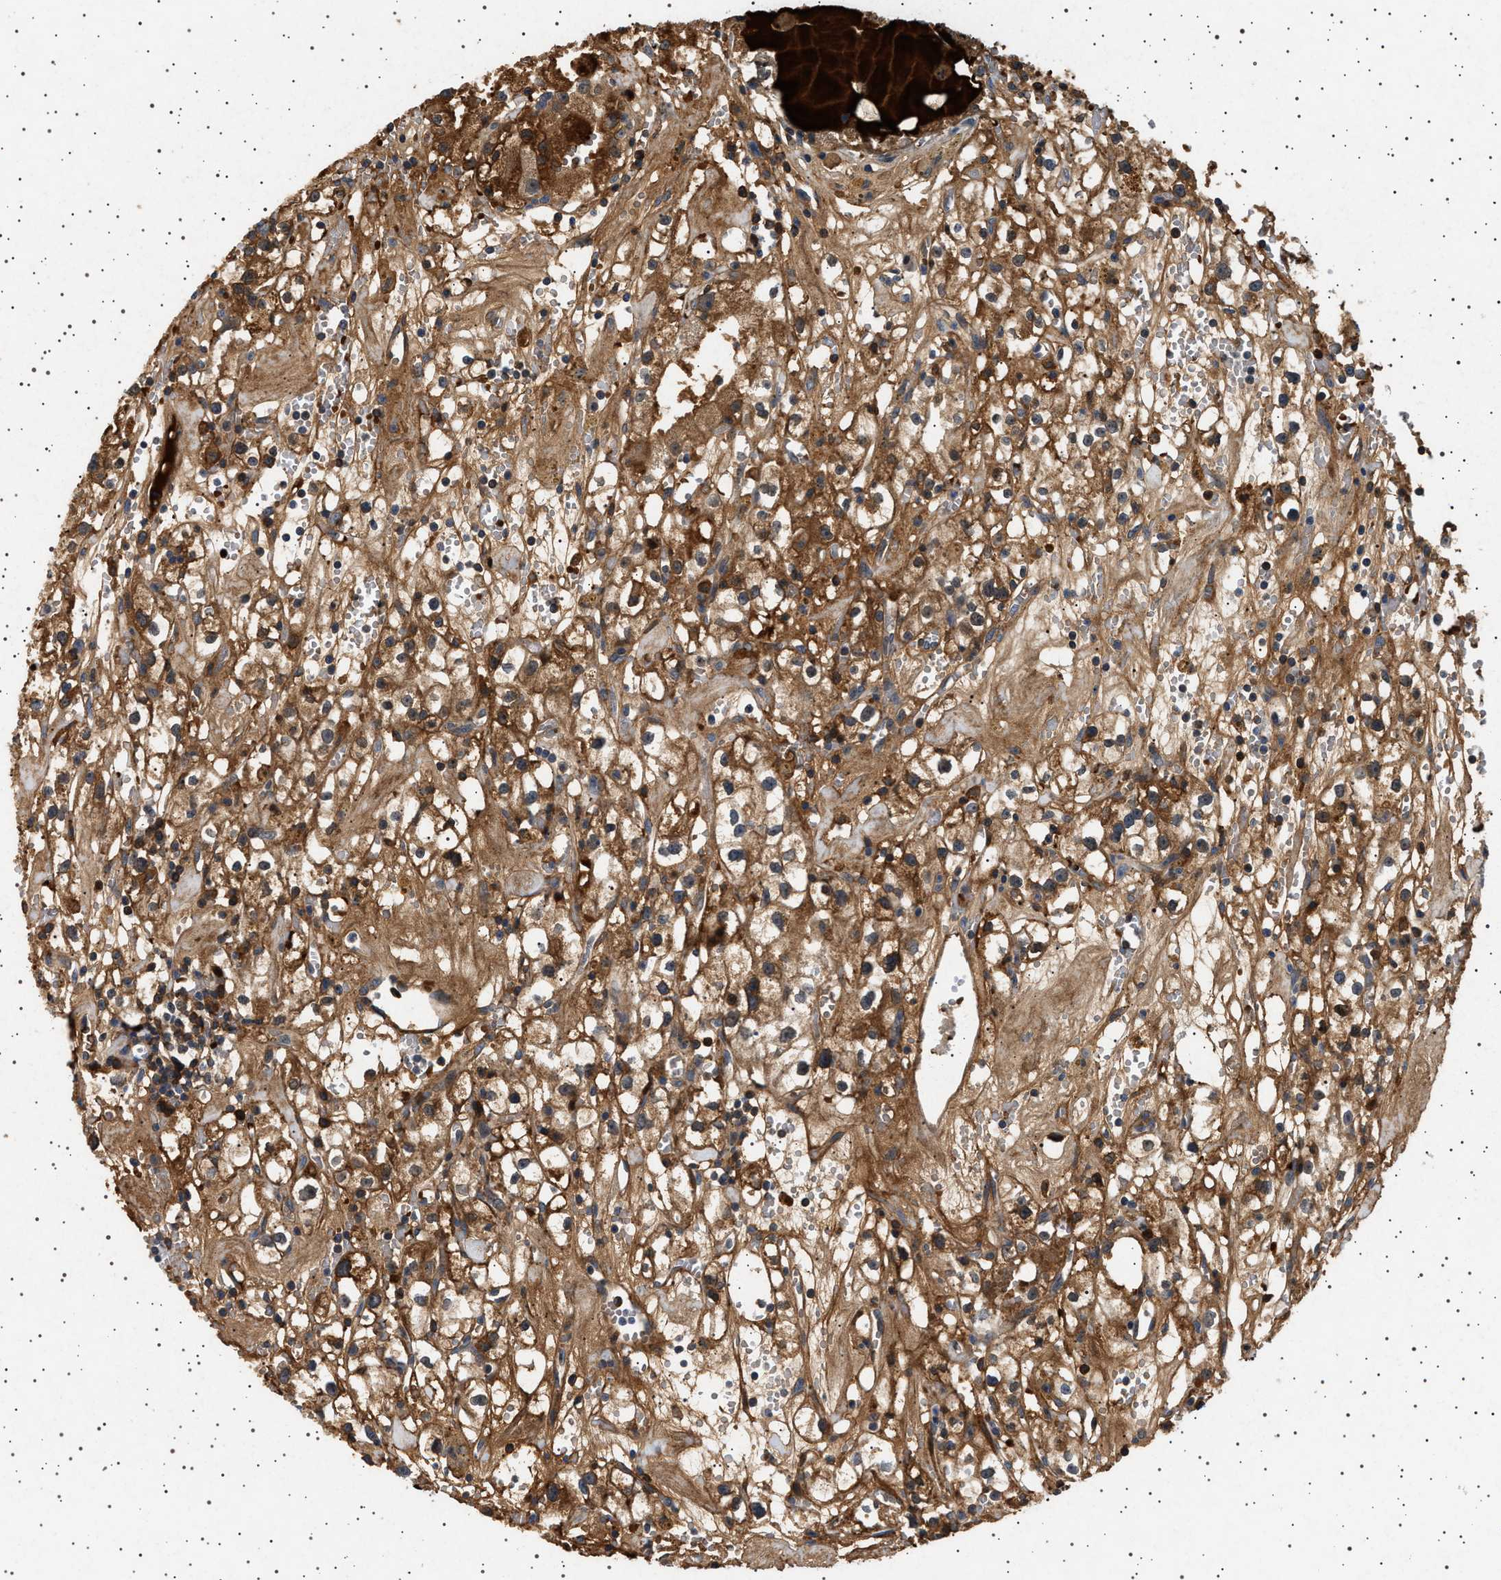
{"staining": {"intensity": "moderate", "quantity": ">75%", "location": "cytoplasmic/membranous"}, "tissue": "renal cancer", "cell_type": "Tumor cells", "image_type": "cancer", "snomed": [{"axis": "morphology", "description": "Adenocarcinoma, NOS"}, {"axis": "topography", "description": "Kidney"}], "caption": "Immunohistochemical staining of human renal cancer reveals medium levels of moderate cytoplasmic/membranous expression in about >75% of tumor cells.", "gene": "FICD", "patient": {"sex": "male", "age": 56}}